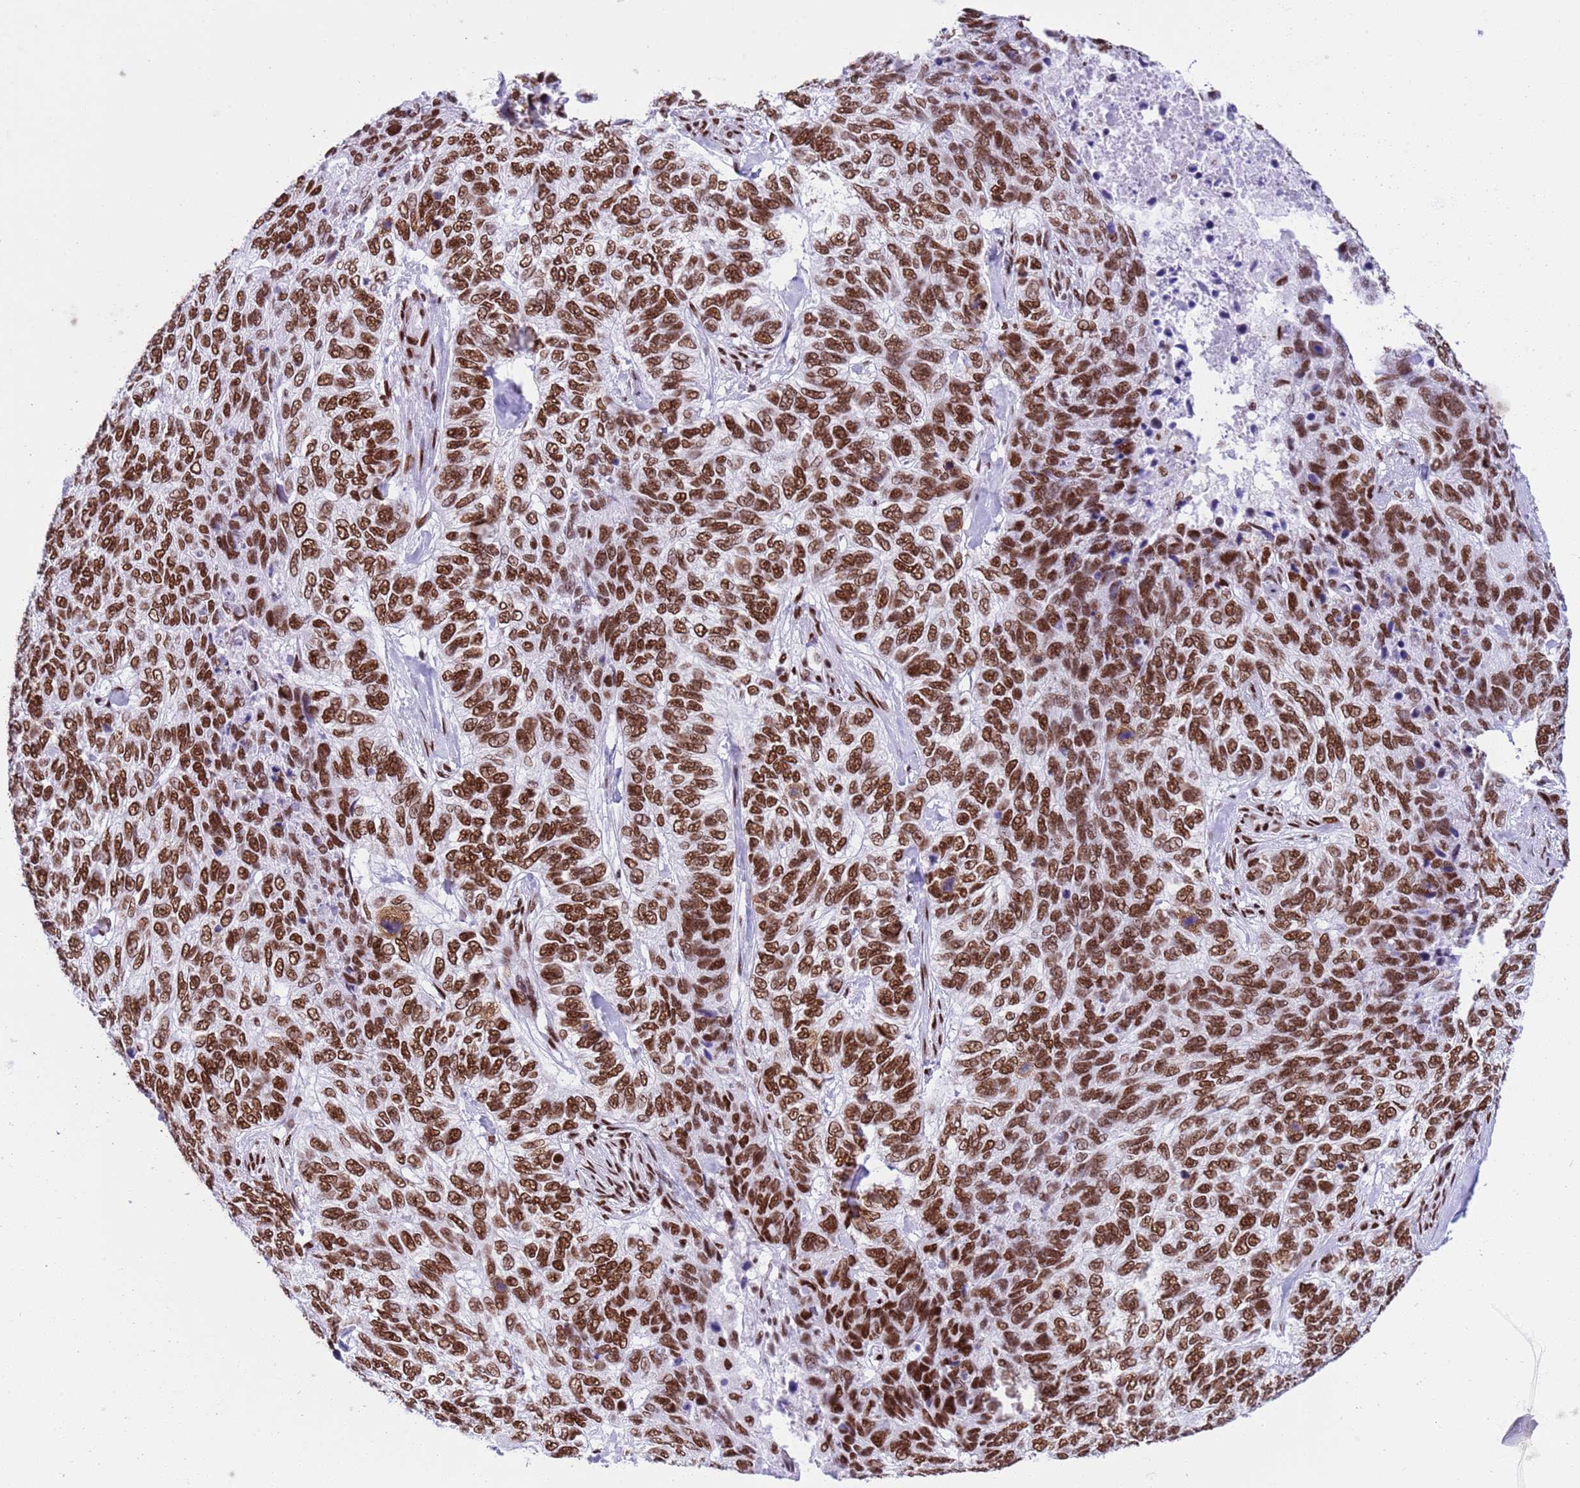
{"staining": {"intensity": "moderate", "quantity": ">75%", "location": "nuclear"}, "tissue": "skin cancer", "cell_type": "Tumor cells", "image_type": "cancer", "snomed": [{"axis": "morphology", "description": "Basal cell carcinoma"}, {"axis": "topography", "description": "Skin"}], "caption": "Tumor cells exhibit medium levels of moderate nuclear expression in approximately >75% of cells in skin cancer (basal cell carcinoma).", "gene": "RALY", "patient": {"sex": "female", "age": 65}}